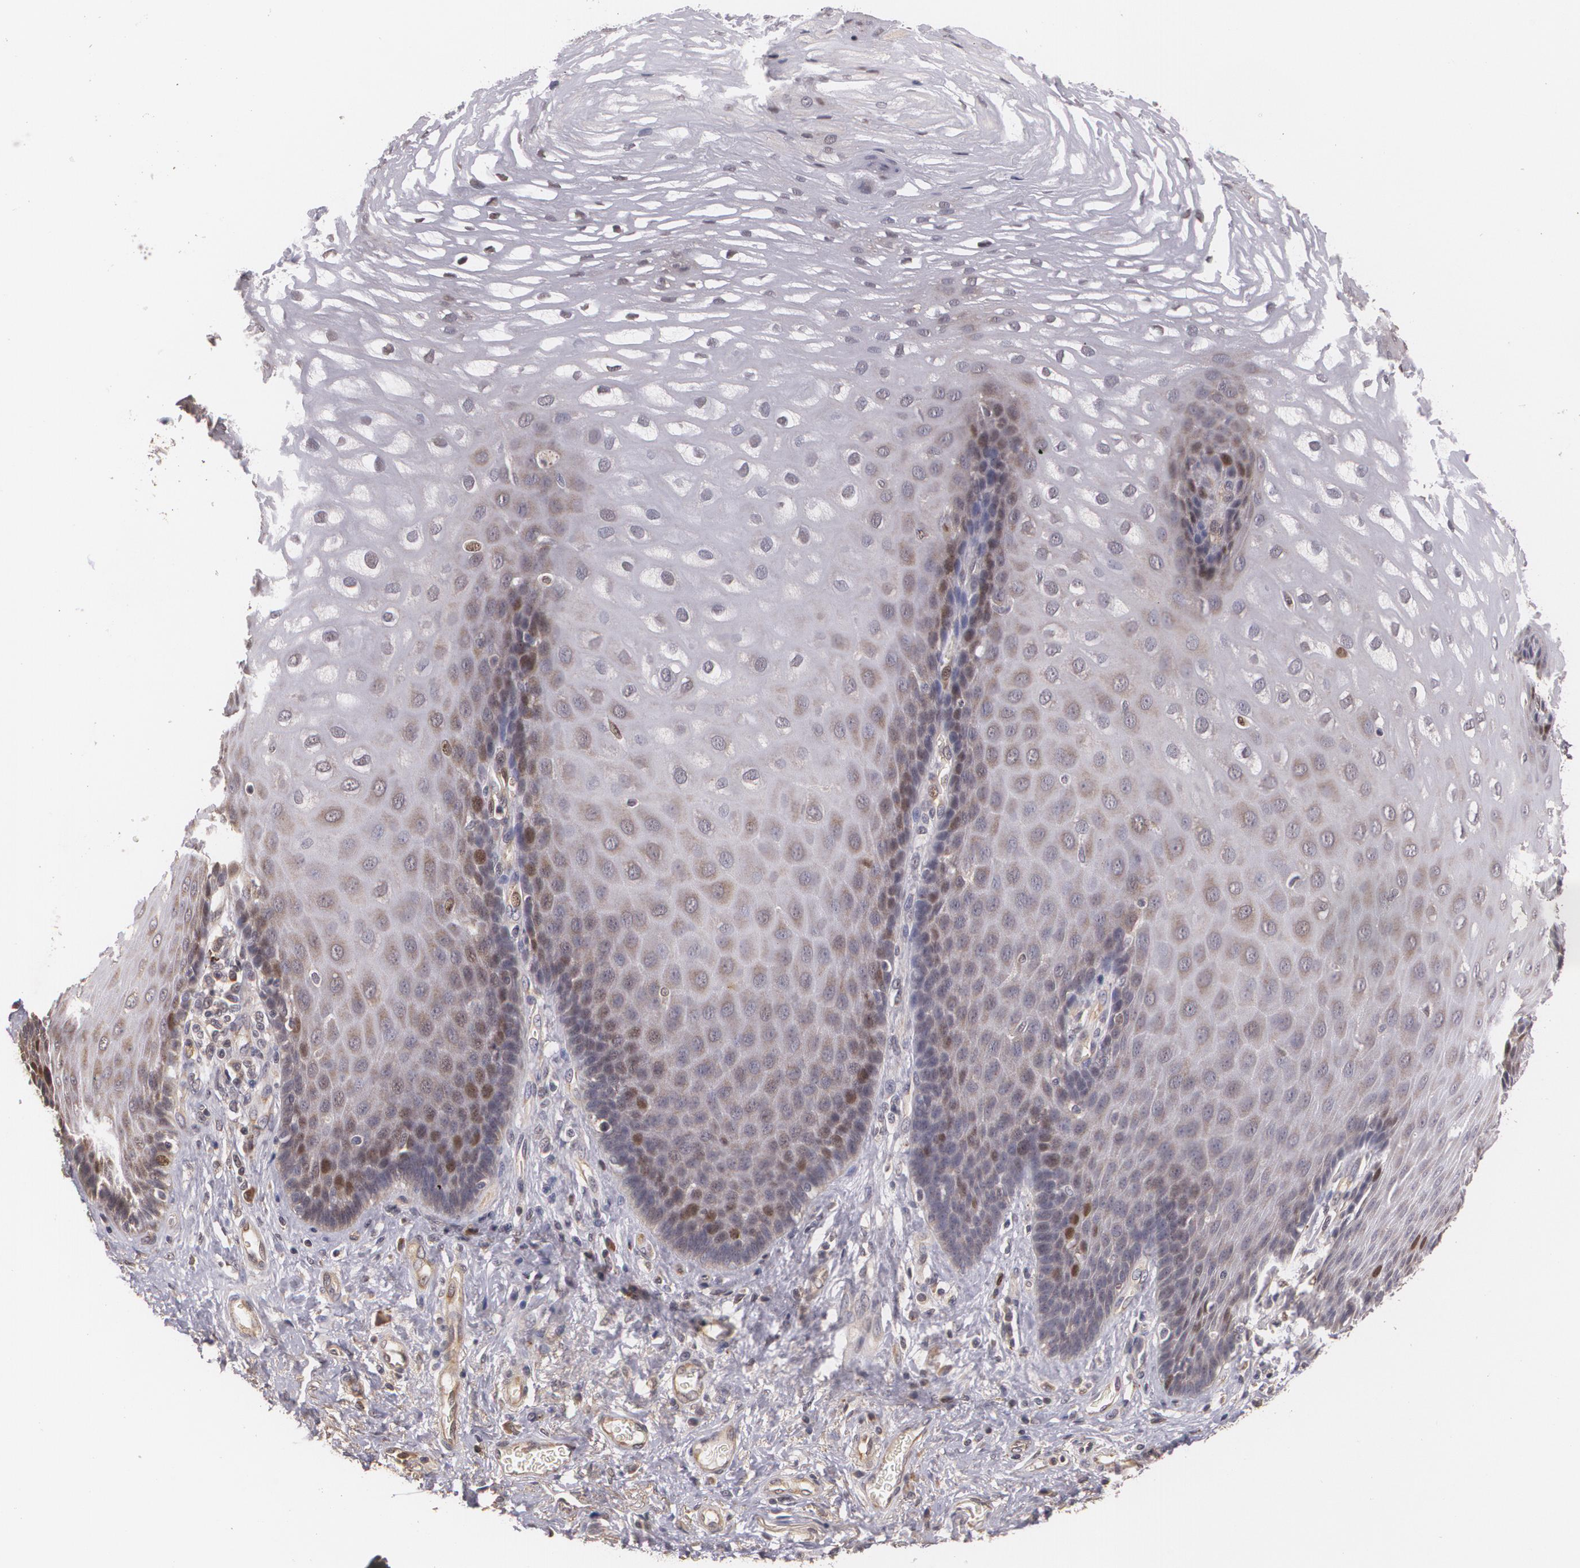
{"staining": {"intensity": "weak", "quantity": "<25%", "location": "cytoplasmic/membranous,nuclear"}, "tissue": "esophagus", "cell_type": "Squamous epithelial cells", "image_type": "normal", "snomed": [{"axis": "morphology", "description": "Normal tissue, NOS"}, {"axis": "morphology", "description": "Adenocarcinoma, NOS"}, {"axis": "topography", "description": "Esophagus"}, {"axis": "topography", "description": "Stomach"}], "caption": "This micrograph is of normal esophagus stained with IHC to label a protein in brown with the nuclei are counter-stained blue. There is no expression in squamous epithelial cells.", "gene": "BRCA1", "patient": {"sex": "male", "age": 62}}